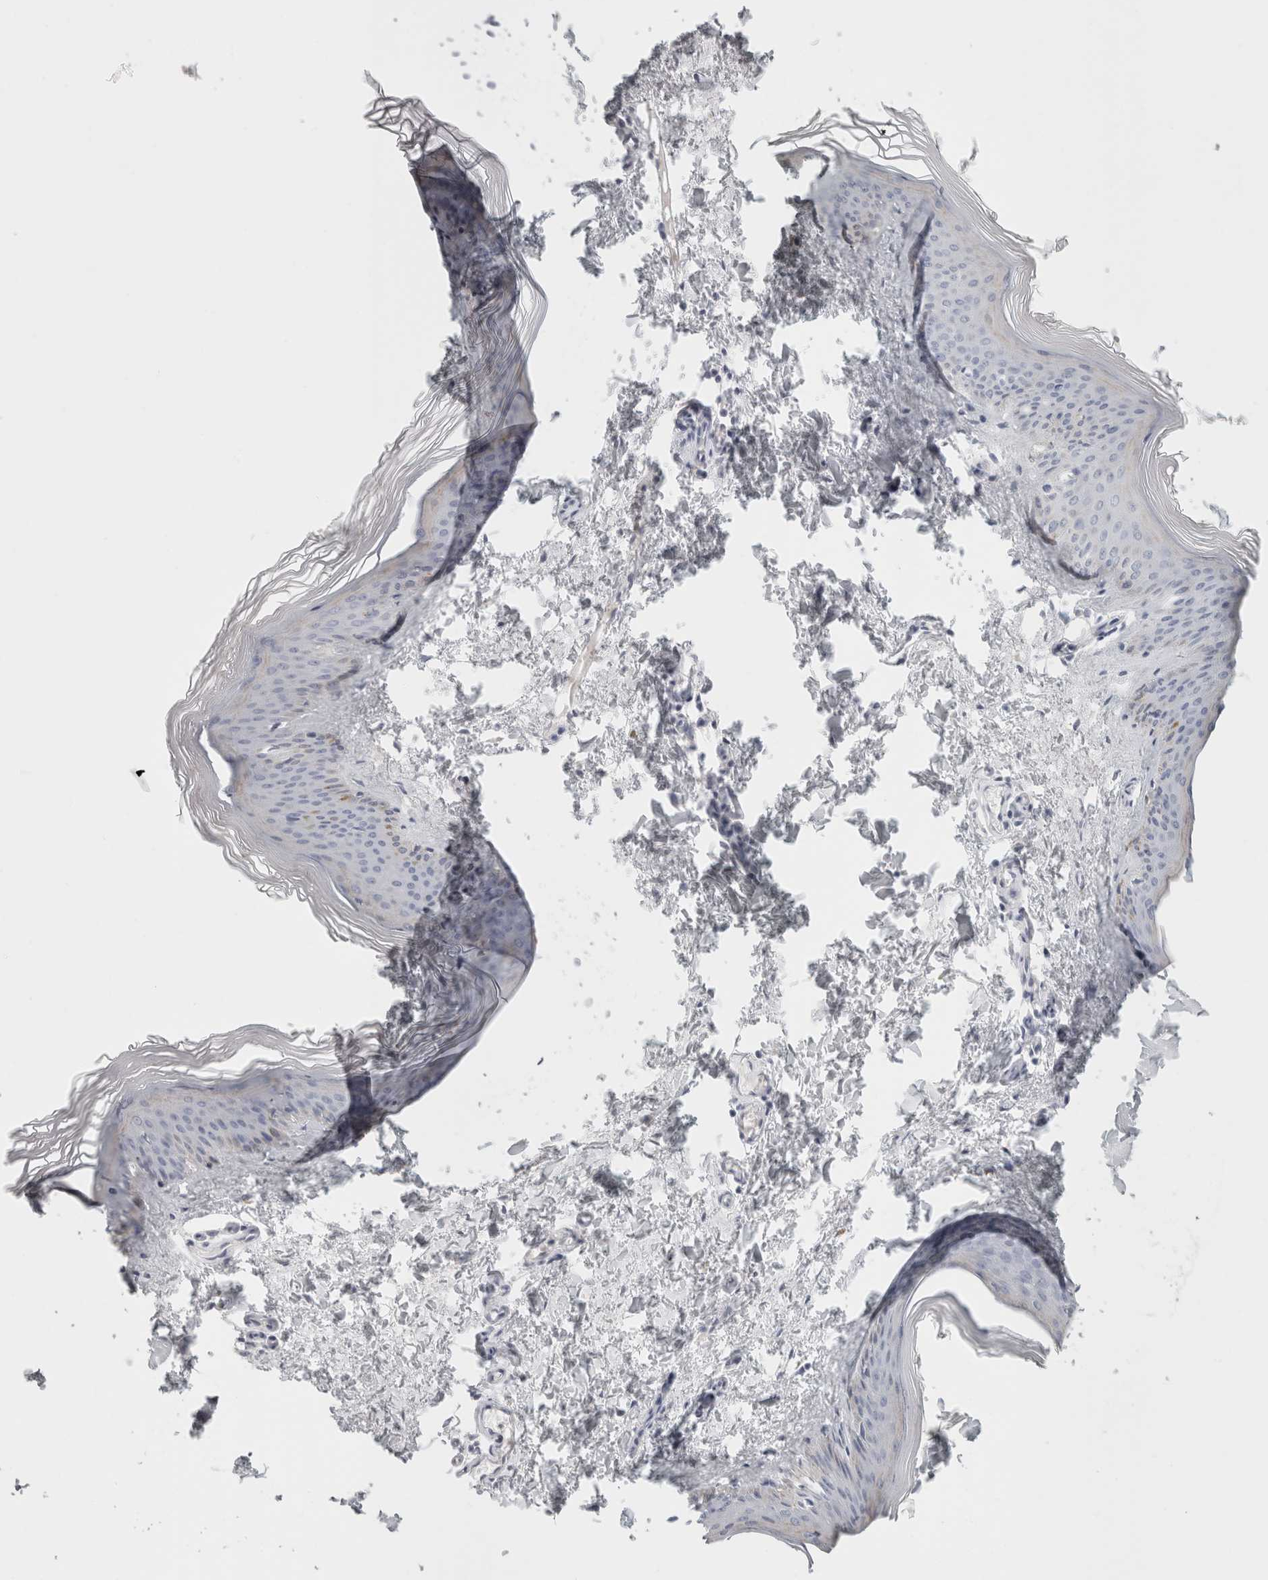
{"staining": {"intensity": "negative", "quantity": "none", "location": "none"}, "tissue": "skin", "cell_type": "Fibroblasts", "image_type": "normal", "snomed": [{"axis": "morphology", "description": "Normal tissue, NOS"}, {"axis": "topography", "description": "Skin"}], "caption": "This is an IHC photomicrograph of normal skin. There is no expression in fibroblasts.", "gene": "FBLIM1", "patient": {"sex": "female", "age": 27}}